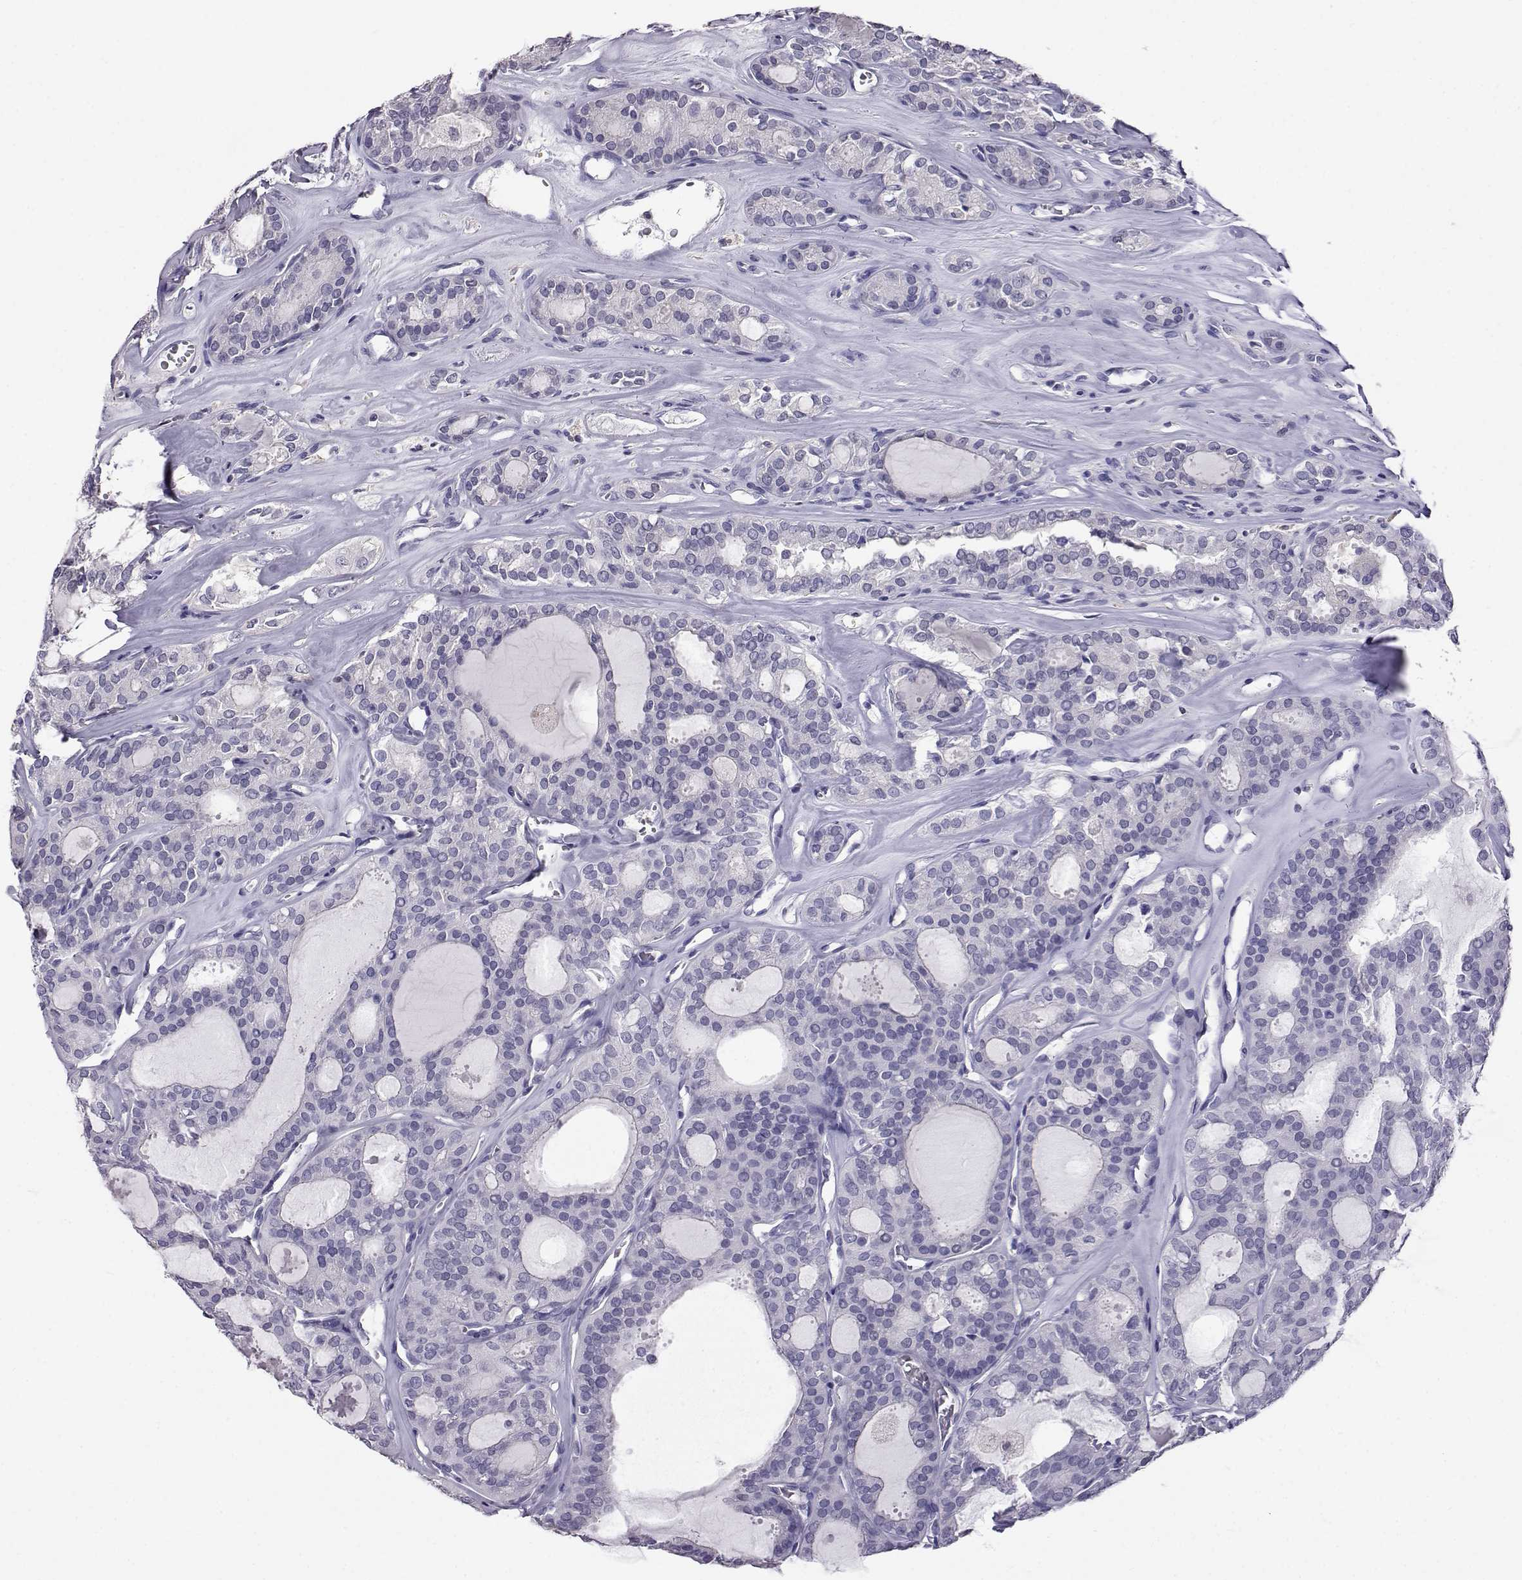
{"staining": {"intensity": "negative", "quantity": "none", "location": "none"}, "tissue": "thyroid cancer", "cell_type": "Tumor cells", "image_type": "cancer", "snomed": [{"axis": "morphology", "description": "Follicular adenoma carcinoma, NOS"}, {"axis": "topography", "description": "Thyroid gland"}], "caption": "The immunohistochemistry (IHC) micrograph has no significant expression in tumor cells of follicular adenoma carcinoma (thyroid) tissue.", "gene": "AKR1B1", "patient": {"sex": "male", "age": 75}}